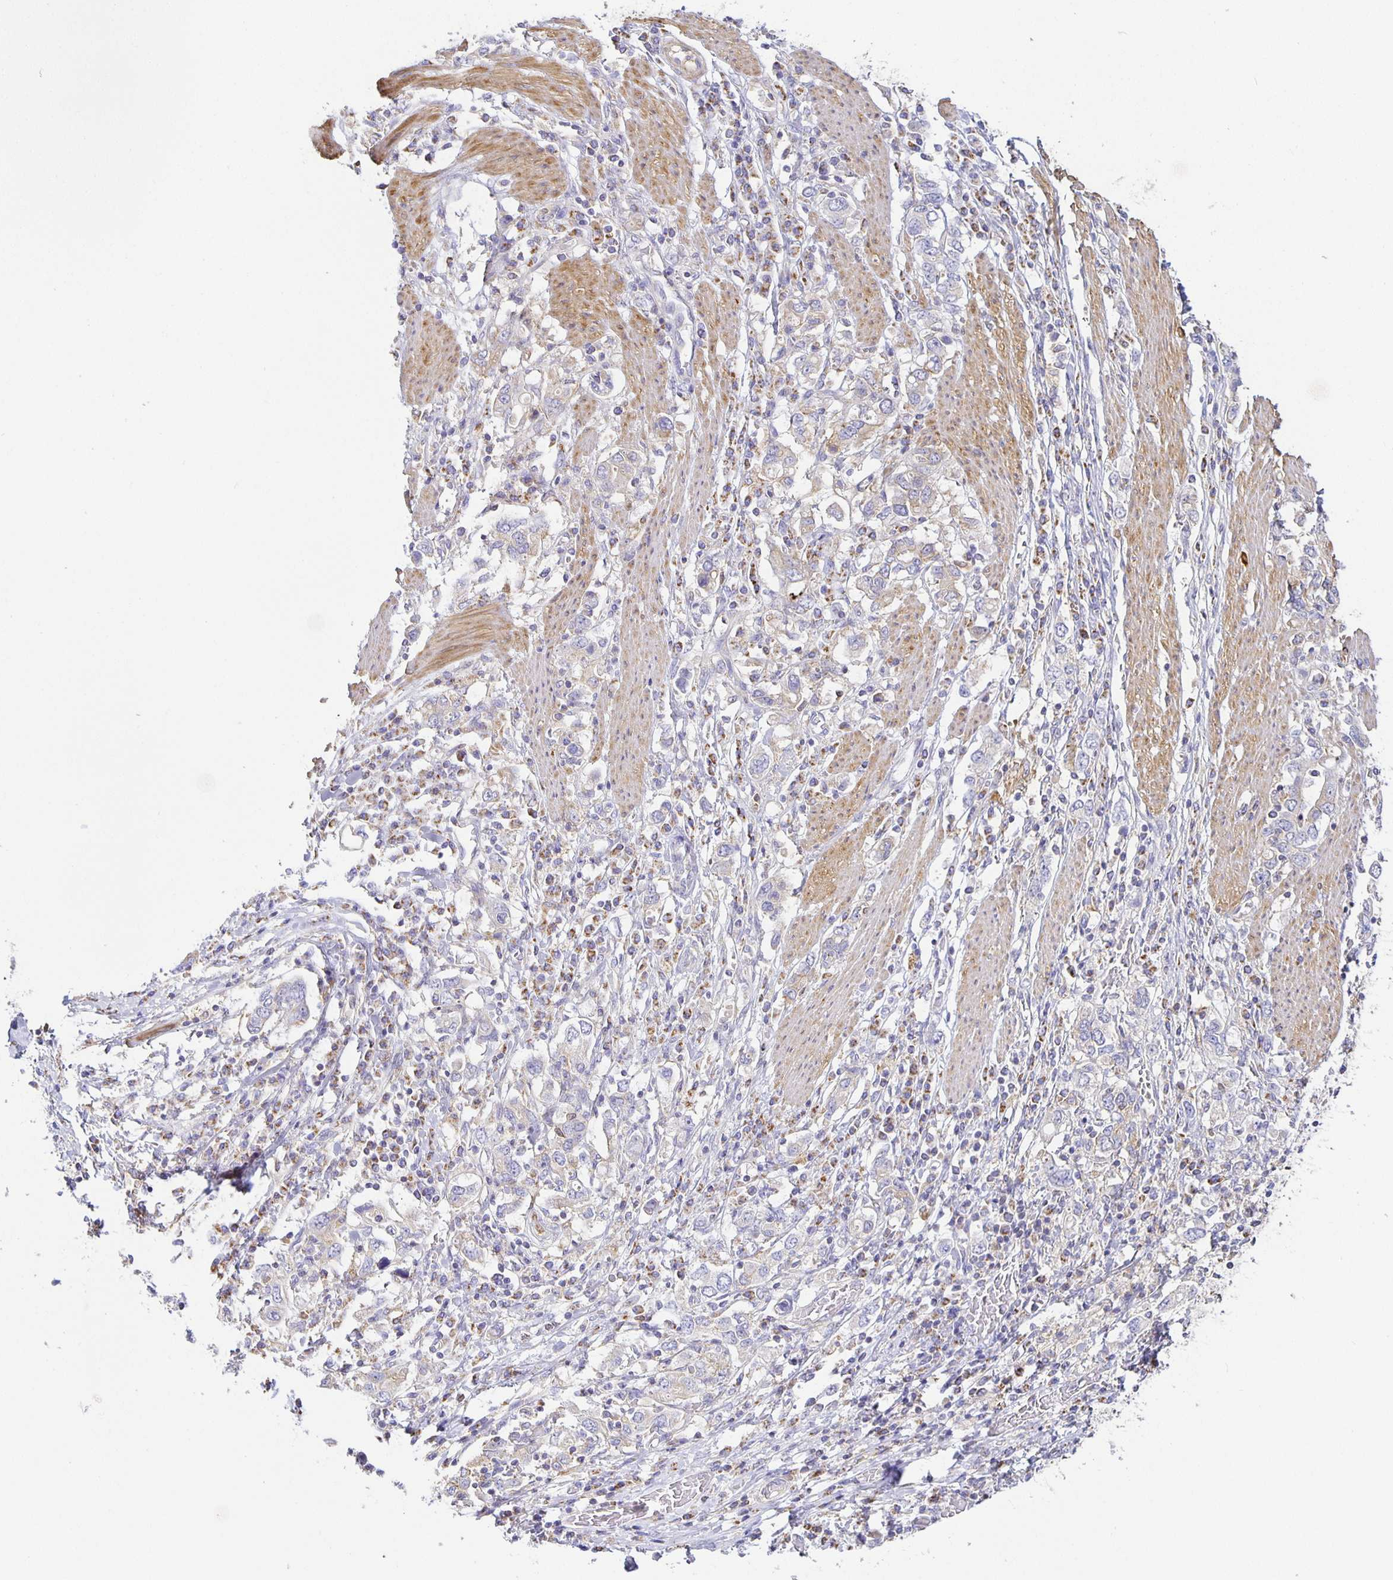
{"staining": {"intensity": "negative", "quantity": "none", "location": "none"}, "tissue": "stomach cancer", "cell_type": "Tumor cells", "image_type": "cancer", "snomed": [{"axis": "morphology", "description": "Adenocarcinoma, NOS"}, {"axis": "topography", "description": "Stomach, upper"}, {"axis": "topography", "description": "Stomach"}], "caption": "Immunohistochemical staining of stomach cancer reveals no significant positivity in tumor cells.", "gene": "FLRT3", "patient": {"sex": "male", "age": 62}}